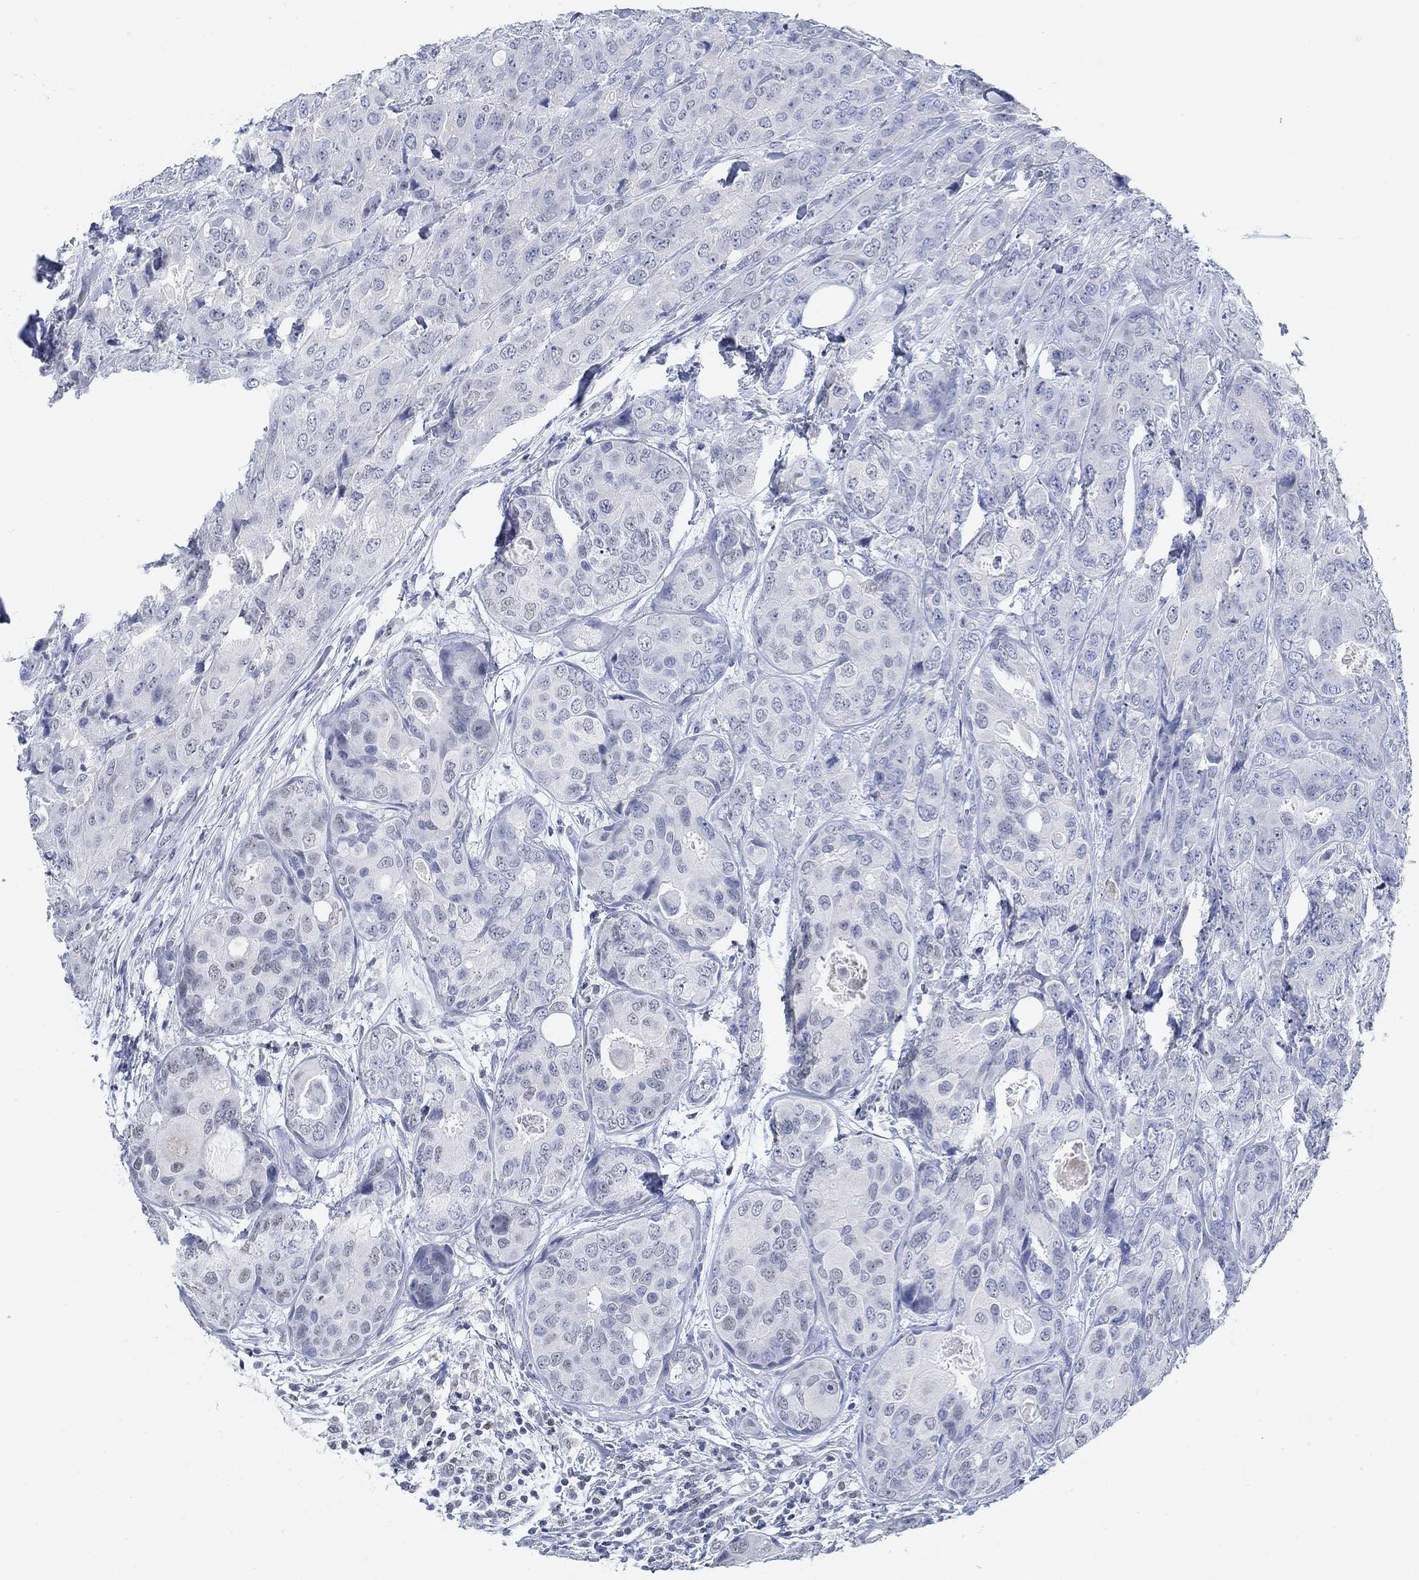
{"staining": {"intensity": "negative", "quantity": "none", "location": "none"}, "tissue": "breast cancer", "cell_type": "Tumor cells", "image_type": "cancer", "snomed": [{"axis": "morphology", "description": "Duct carcinoma"}, {"axis": "topography", "description": "Breast"}], "caption": "Tumor cells are negative for brown protein staining in invasive ductal carcinoma (breast).", "gene": "PPP1R17", "patient": {"sex": "female", "age": 43}}